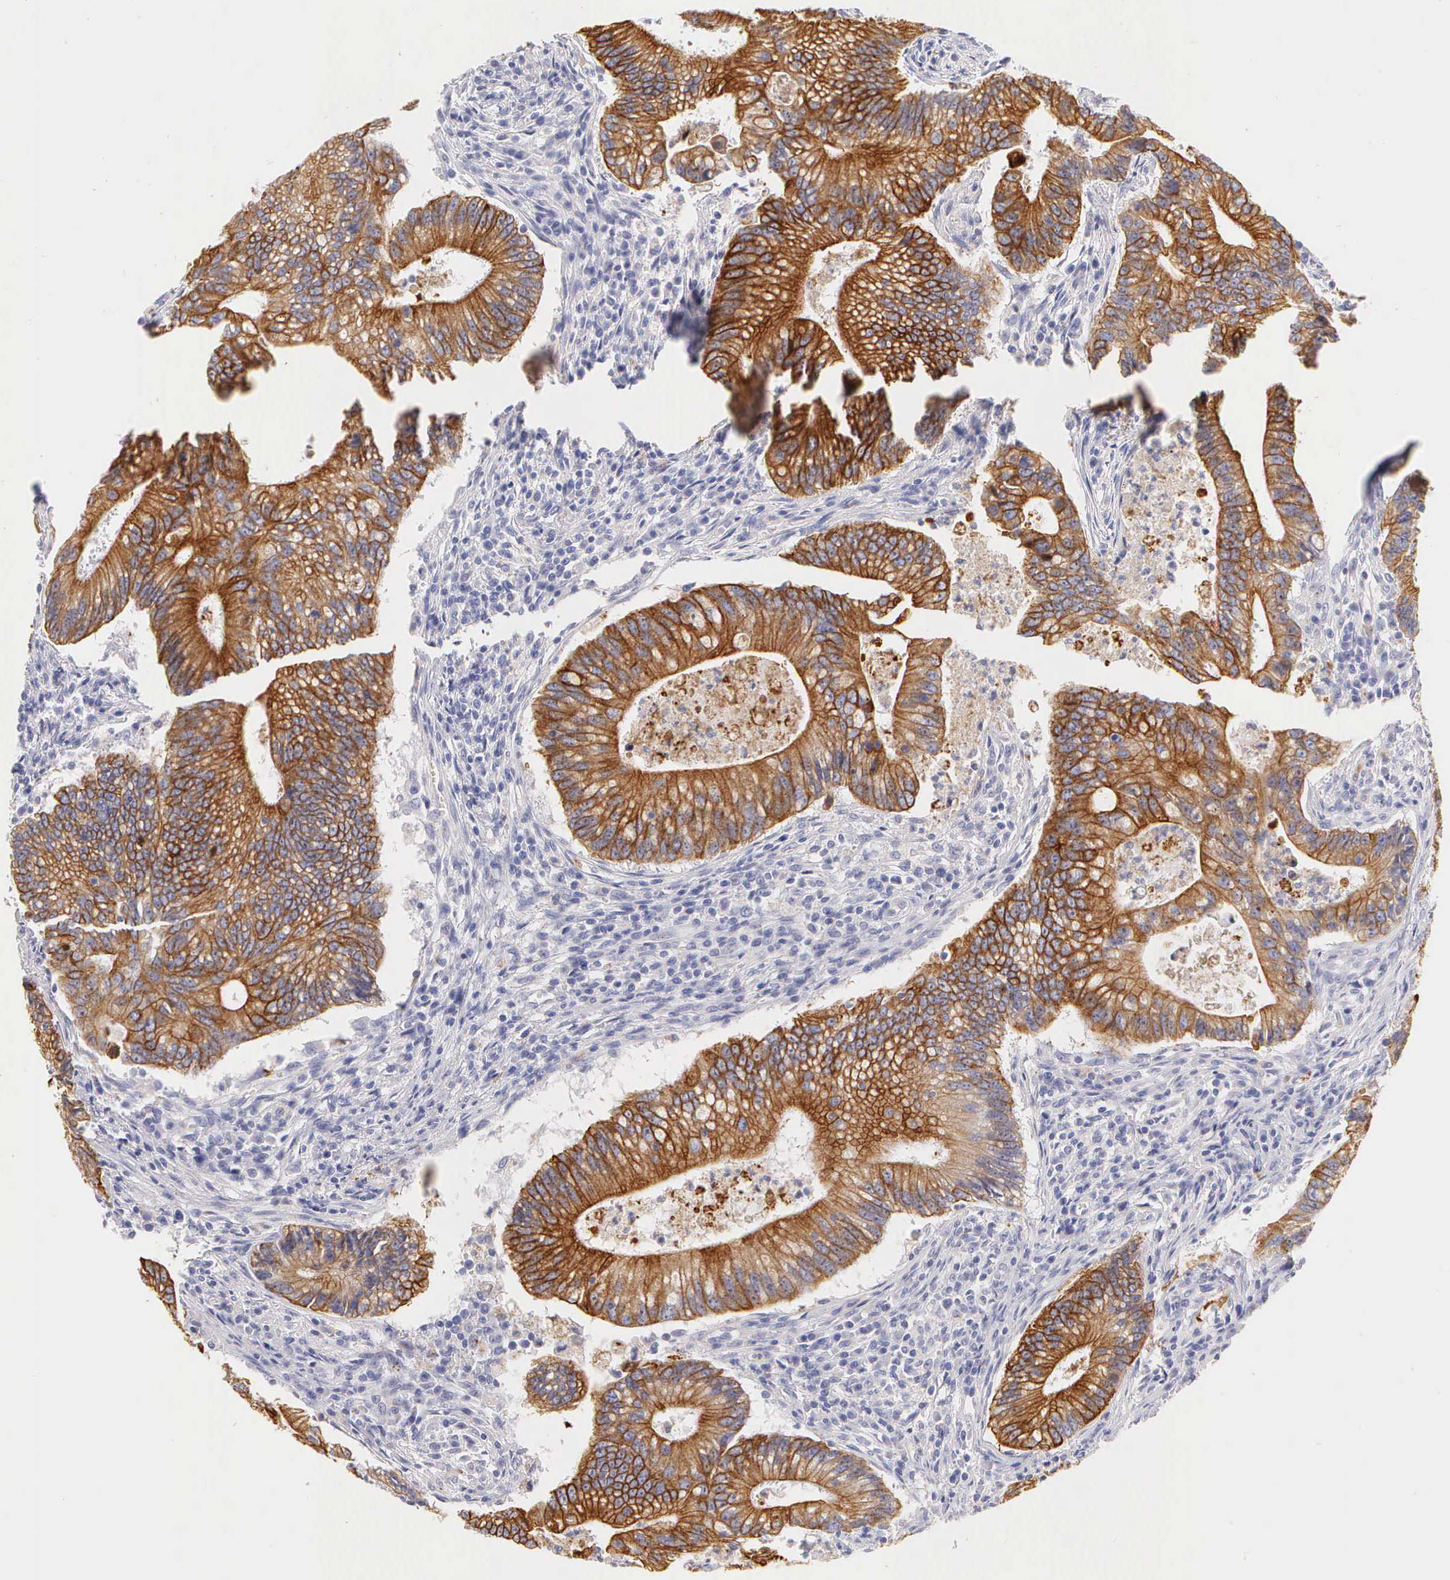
{"staining": {"intensity": "strong", "quantity": ">75%", "location": "cytoplasmic/membranous"}, "tissue": "colorectal cancer", "cell_type": "Tumor cells", "image_type": "cancer", "snomed": [{"axis": "morphology", "description": "Adenocarcinoma, NOS"}, {"axis": "topography", "description": "Rectum"}], "caption": "A histopathology image showing strong cytoplasmic/membranous positivity in approximately >75% of tumor cells in adenocarcinoma (colorectal), as visualized by brown immunohistochemical staining.", "gene": "KRT17", "patient": {"sex": "female", "age": 81}}